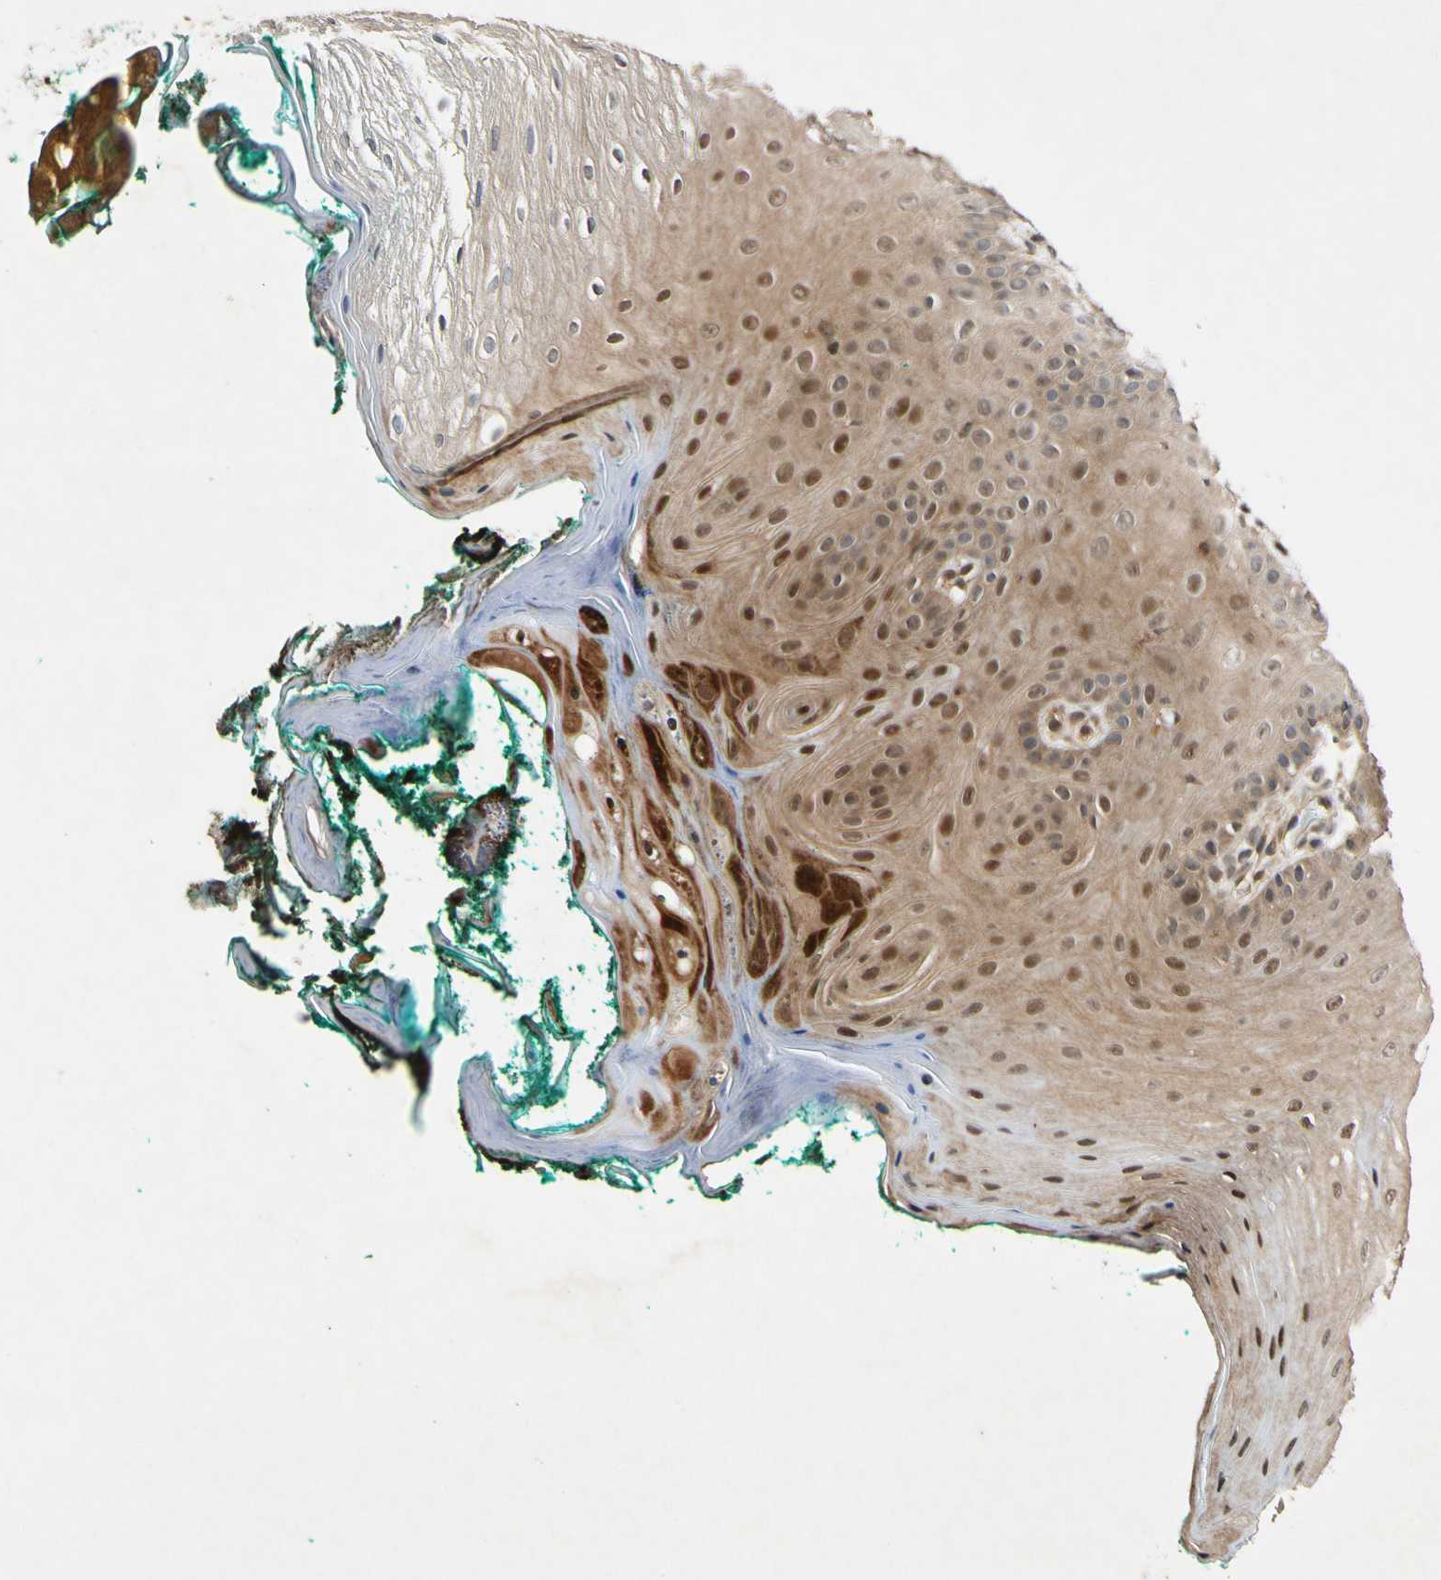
{"staining": {"intensity": "moderate", "quantity": ">75%", "location": "cytoplasmic/membranous,nuclear"}, "tissue": "oral mucosa", "cell_type": "Squamous epithelial cells", "image_type": "normal", "snomed": [{"axis": "morphology", "description": "Normal tissue, NOS"}, {"axis": "topography", "description": "Skeletal muscle"}, {"axis": "topography", "description": "Oral tissue"}], "caption": "Immunohistochemical staining of normal human oral mucosa exhibits >75% levels of moderate cytoplasmic/membranous,nuclear protein expression in approximately >75% of squamous epithelial cells. (IHC, brightfield microscopy, high magnification).", "gene": "CSNK1E", "patient": {"sex": "male", "age": 58}}